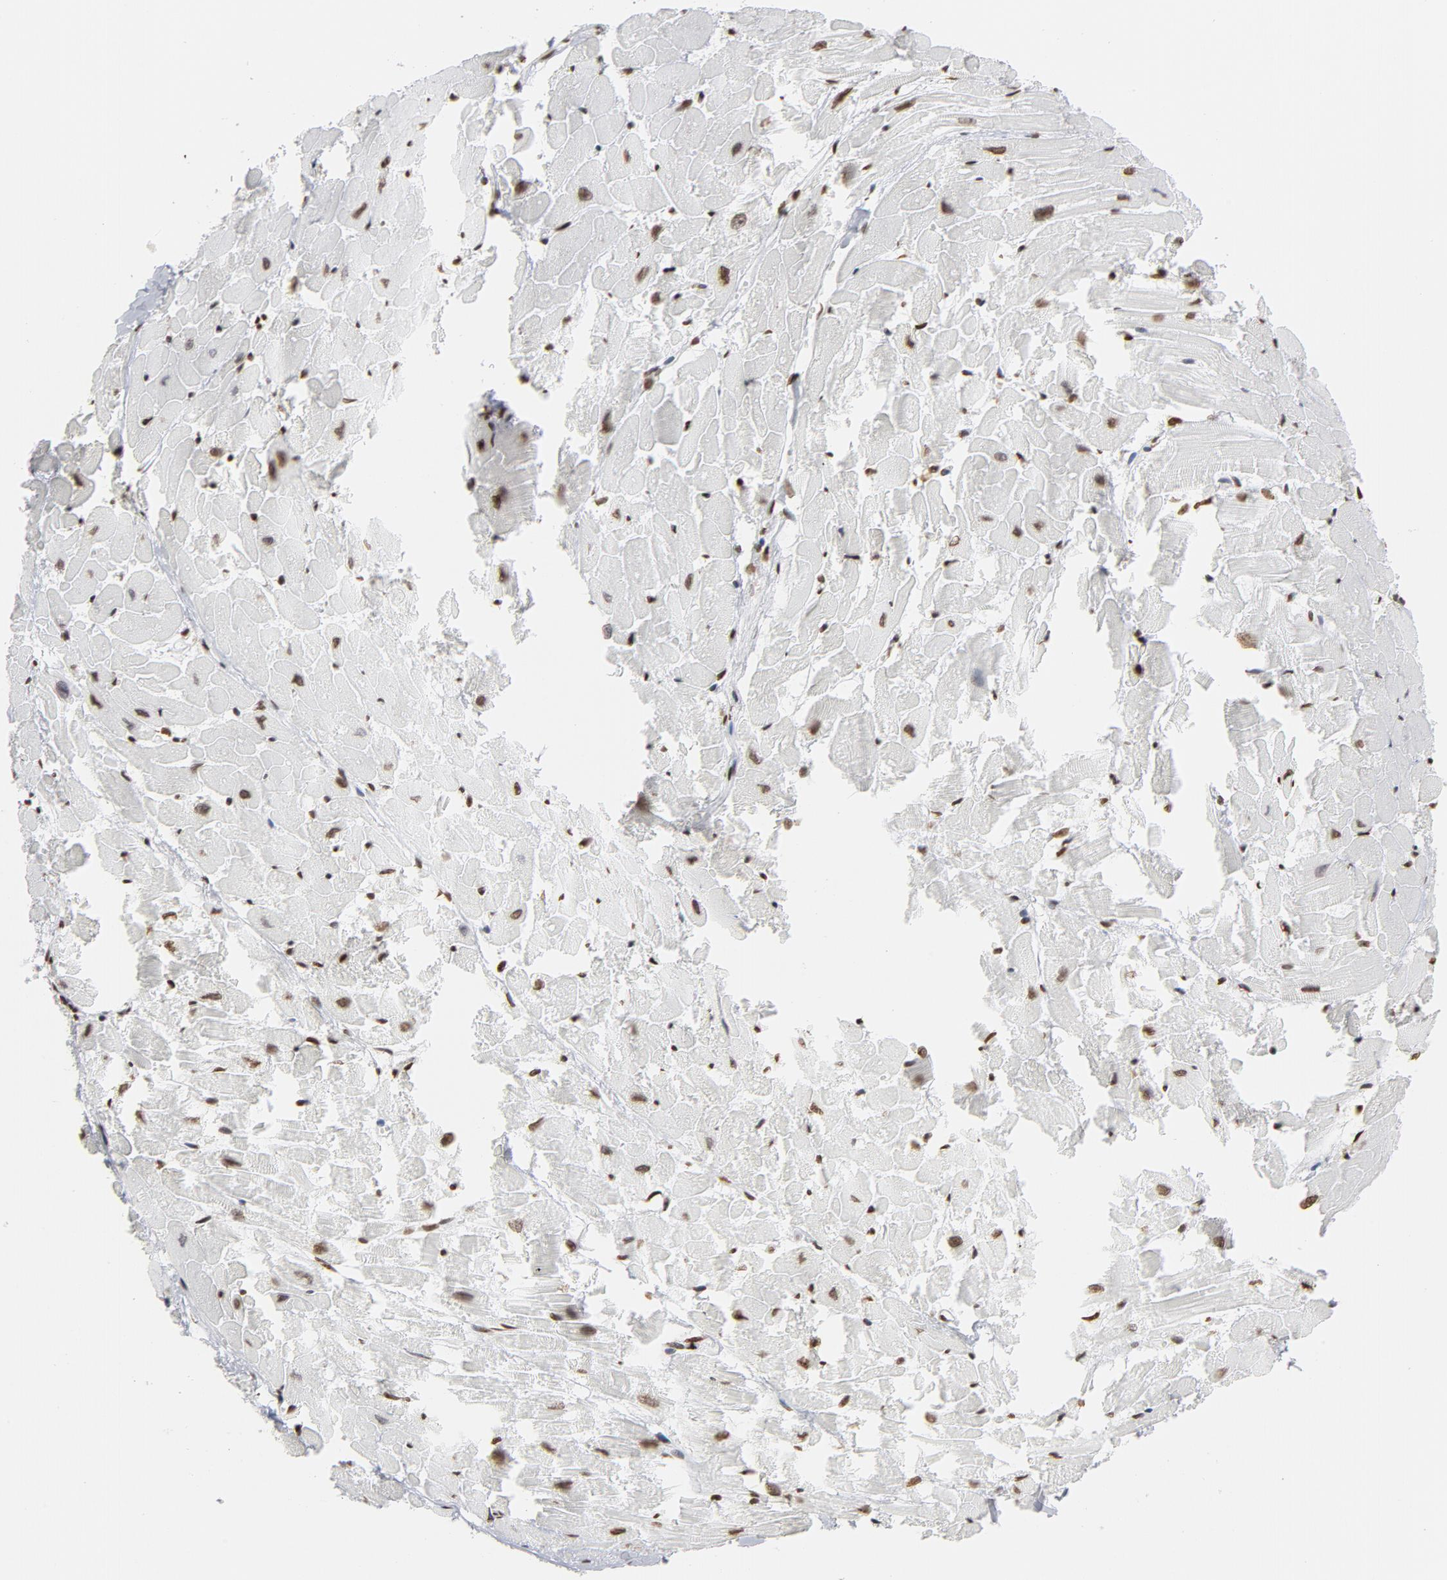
{"staining": {"intensity": "moderate", "quantity": ">75%", "location": "nuclear"}, "tissue": "heart muscle", "cell_type": "Cardiomyocytes", "image_type": "normal", "snomed": [{"axis": "morphology", "description": "Normal tissue, NOS"}, {"axis": "topography", "description": "Heart"}], "caption": "Immunohistochemistry of unremarkable heart muscle shows medium levels of moderate nuclear positivity in about >75% of cardiomyocytes.", "gene": "H2AC12", "patient": {"sex": "female", "age": 19}}